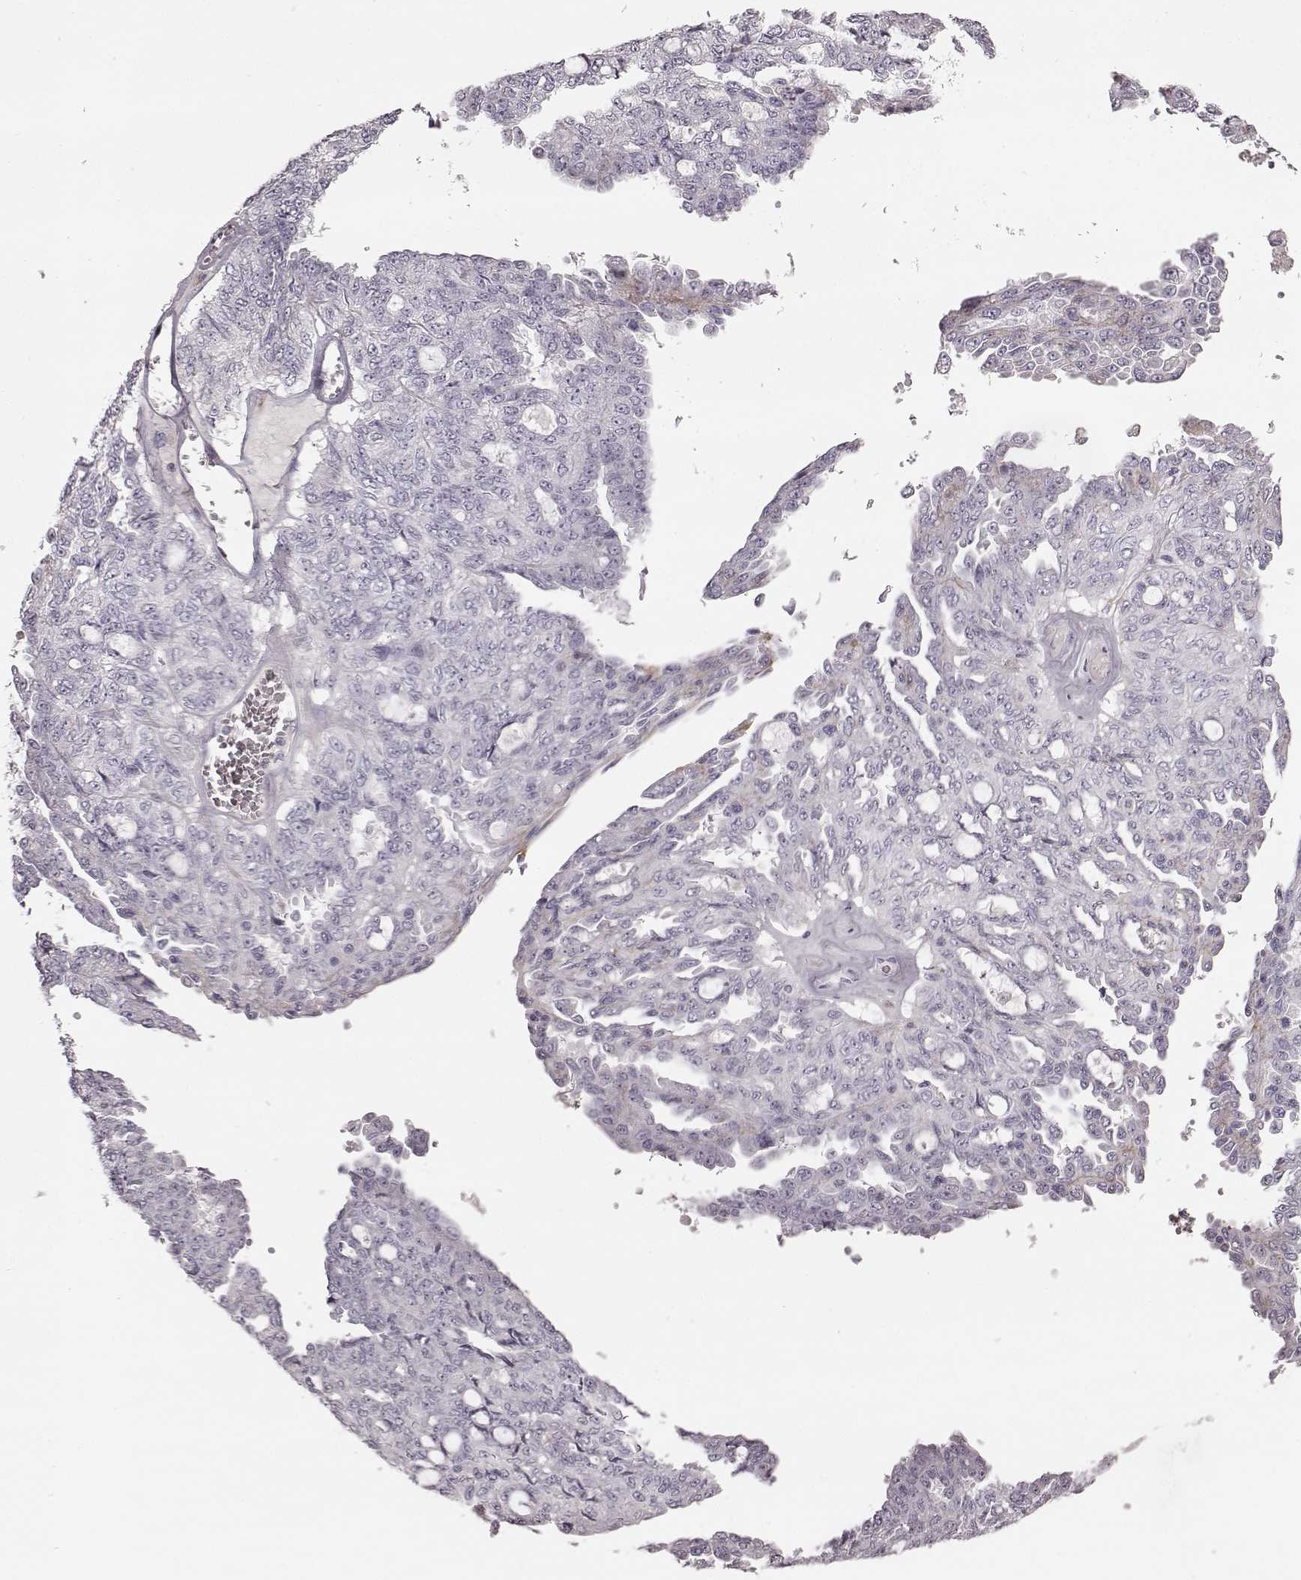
{"staining": {"intensity": "negative", "quantity": "none", "location": "none"}, "tissue": "ovarian cancer", "cell_type": "Tumor cells", "image_type": "cancer", "snomed": [{"axis": "morphology", "description": "Cystadenocarcinoma, serous, NOS"}, {"axis": "topography", "description": "Ovary"}], "caption": "Micrograph shows no protein expression in tumor cells of serous cystadenocarcinoma (ovarian) tissue.", "gene": "PRLHR", "patient": {"sex": "female", "age": 71}}